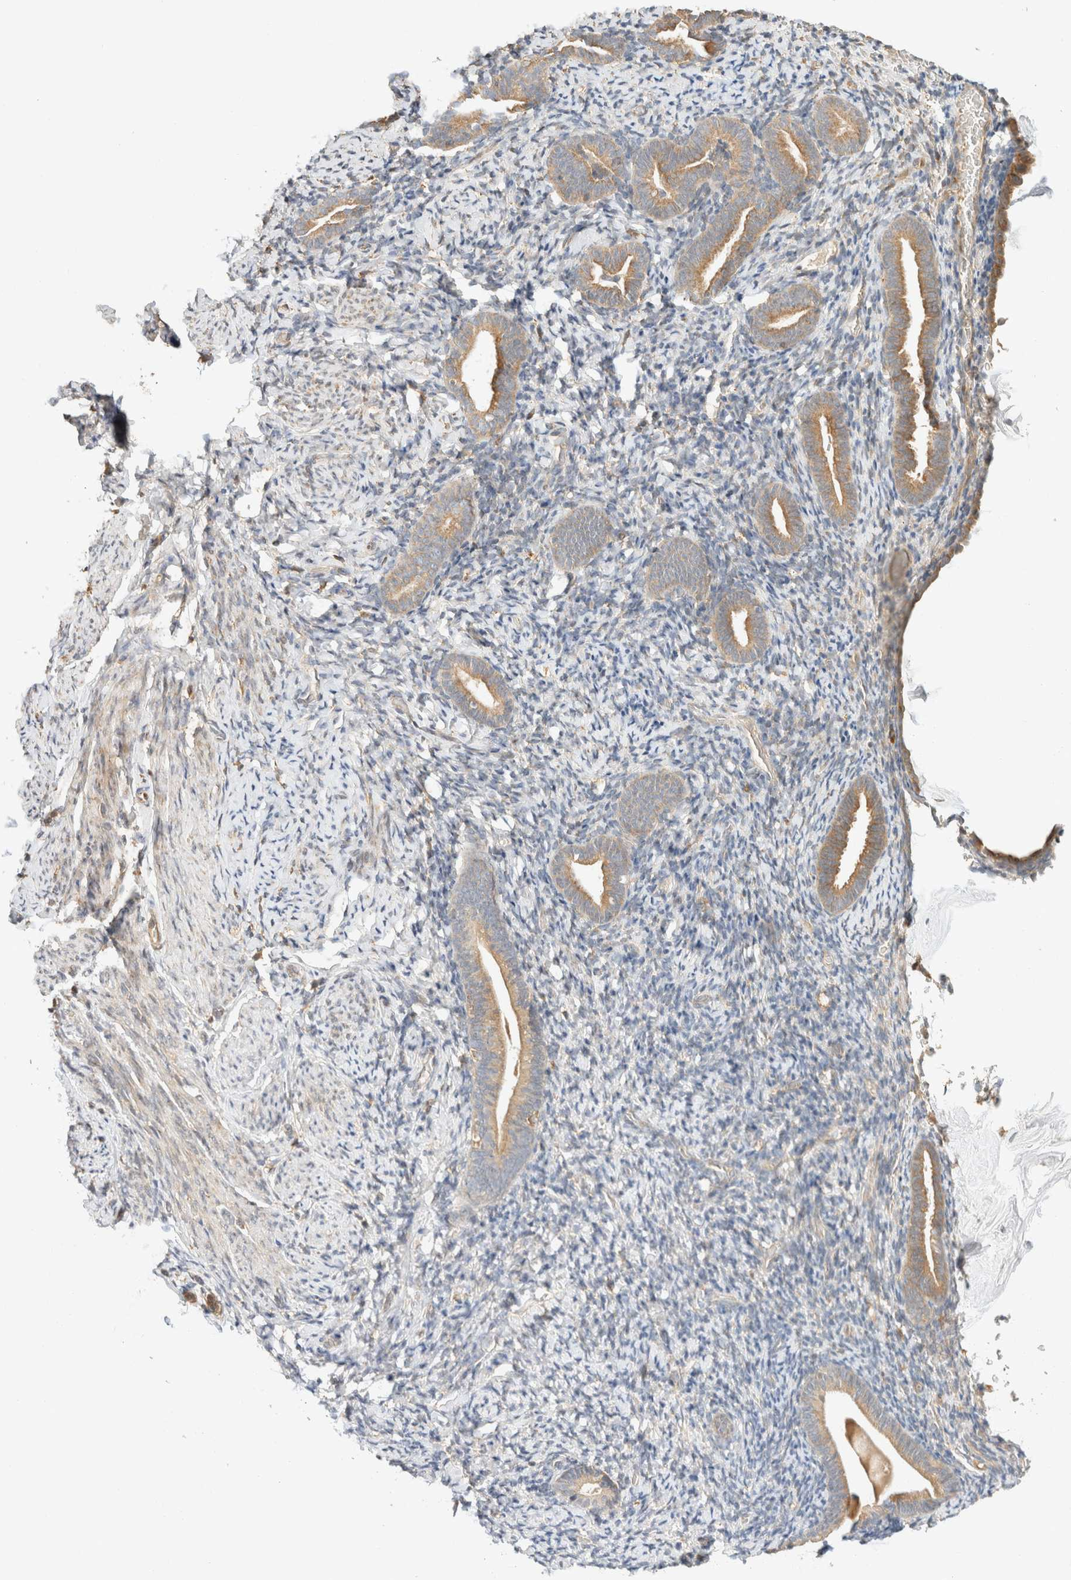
{"staining": {"intensity": "negative", "quantity": "none", "location": "none"}, "tissue": "endometrium", "cell_type": "Cells in endometrial stroma", "image_type": "normal", "snomed": [{"axis": "morphology", "description": "Normal tissue, NOS"}, {"axis": "topography", "description": "Endometrium"}], "caption": "This is an IHC micrograph of normal endometrium. There is no positivity in cells in endometrial stroma.", "gene": "TACC1", "patient": {"sex": "female", "age": 51}}